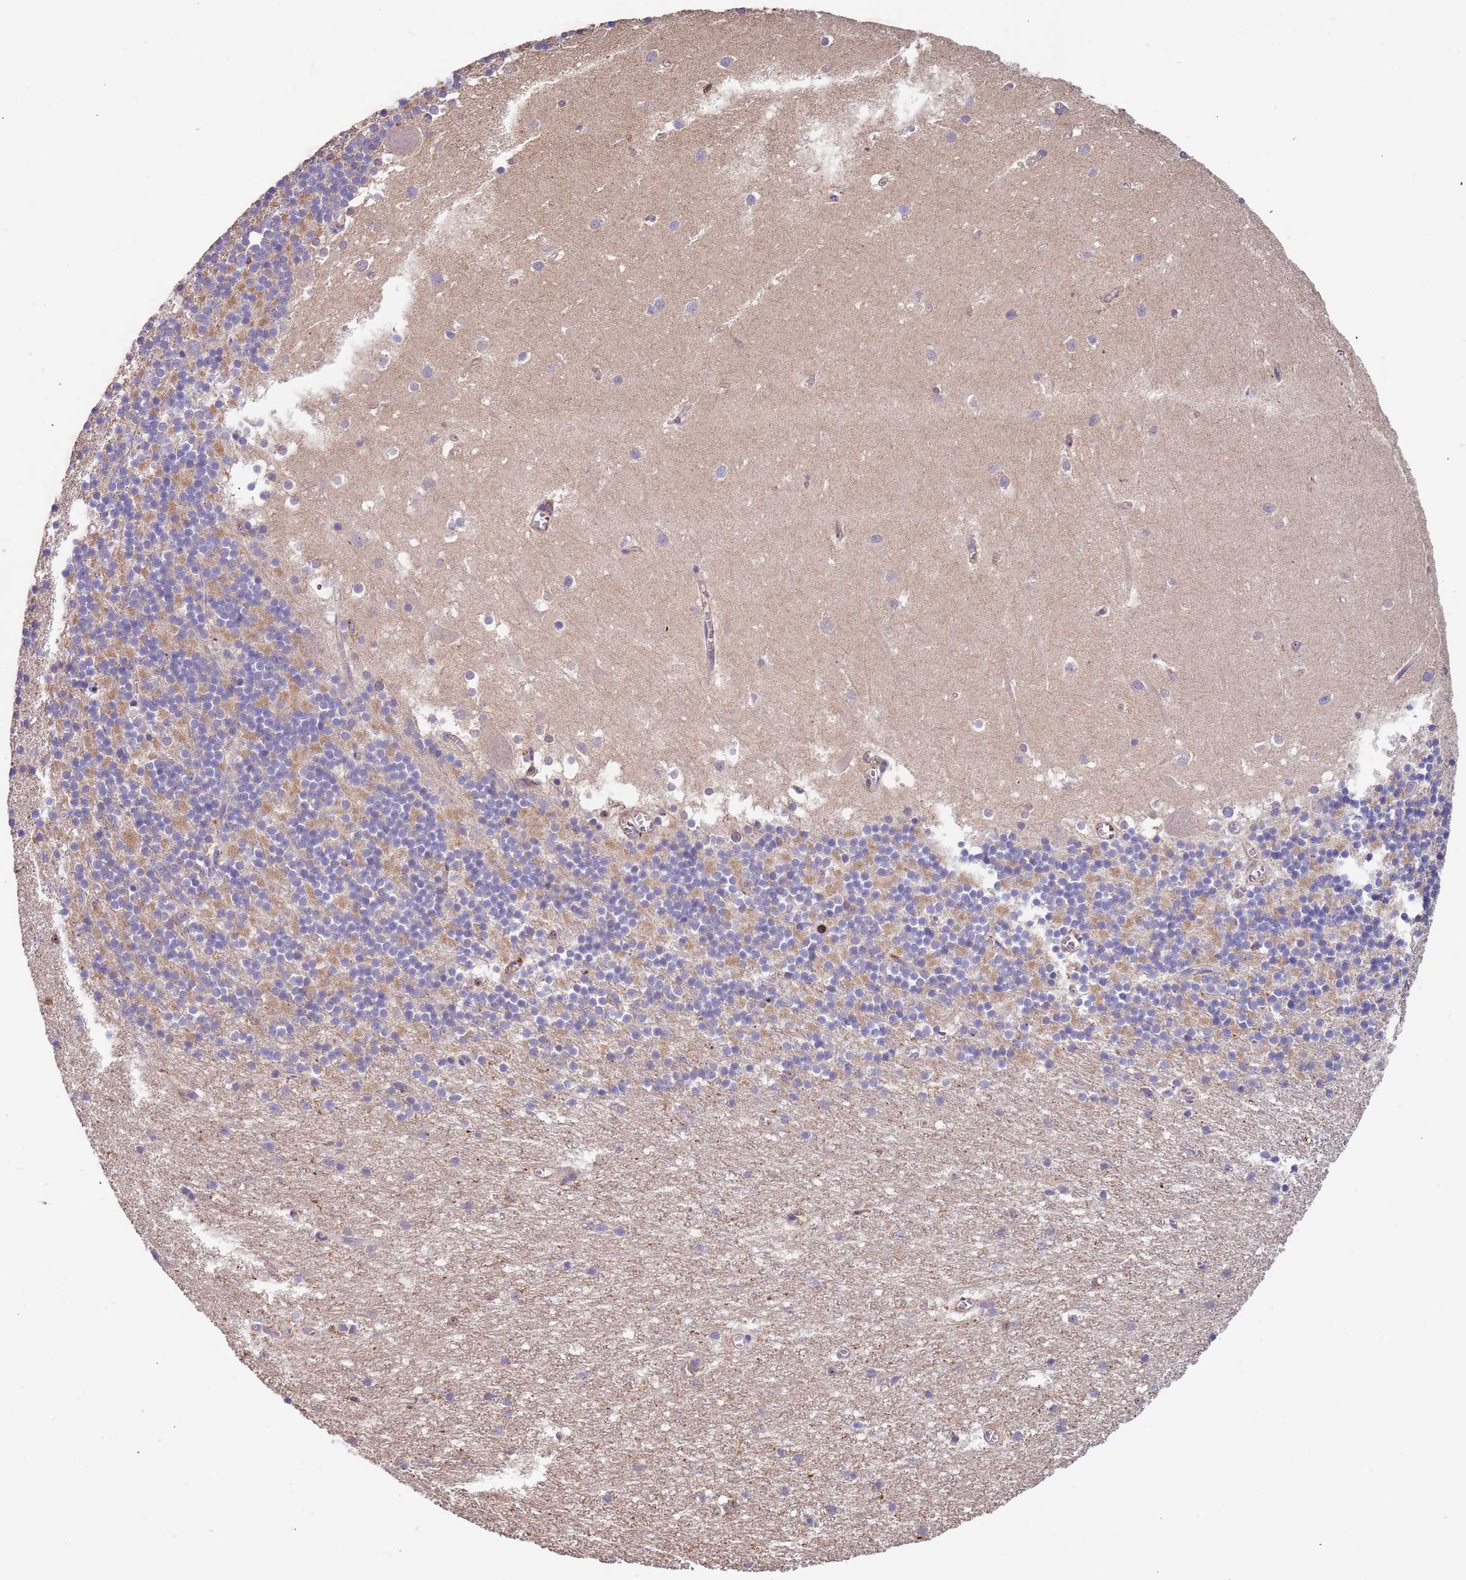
{"staining": {"intensity": "negative", "quantity": "none", "location": "none"}, "tissue": "cerebellum", "cell_type": "Cells in granular layer", "image_type": "normal", "snomed": [{"axis": "morphology", "description": "Normal tissue, NOS"}, {"axis": "topography", "description": "Cerebellum"}], "caption": "This is a photomicrograph of immunohistochemistry (IHC) staining of benign cerebellum, which shows no positivity in cells in granular layer.", "gene": "SYT4", "patient": {"sex": "male", "age": 54}}